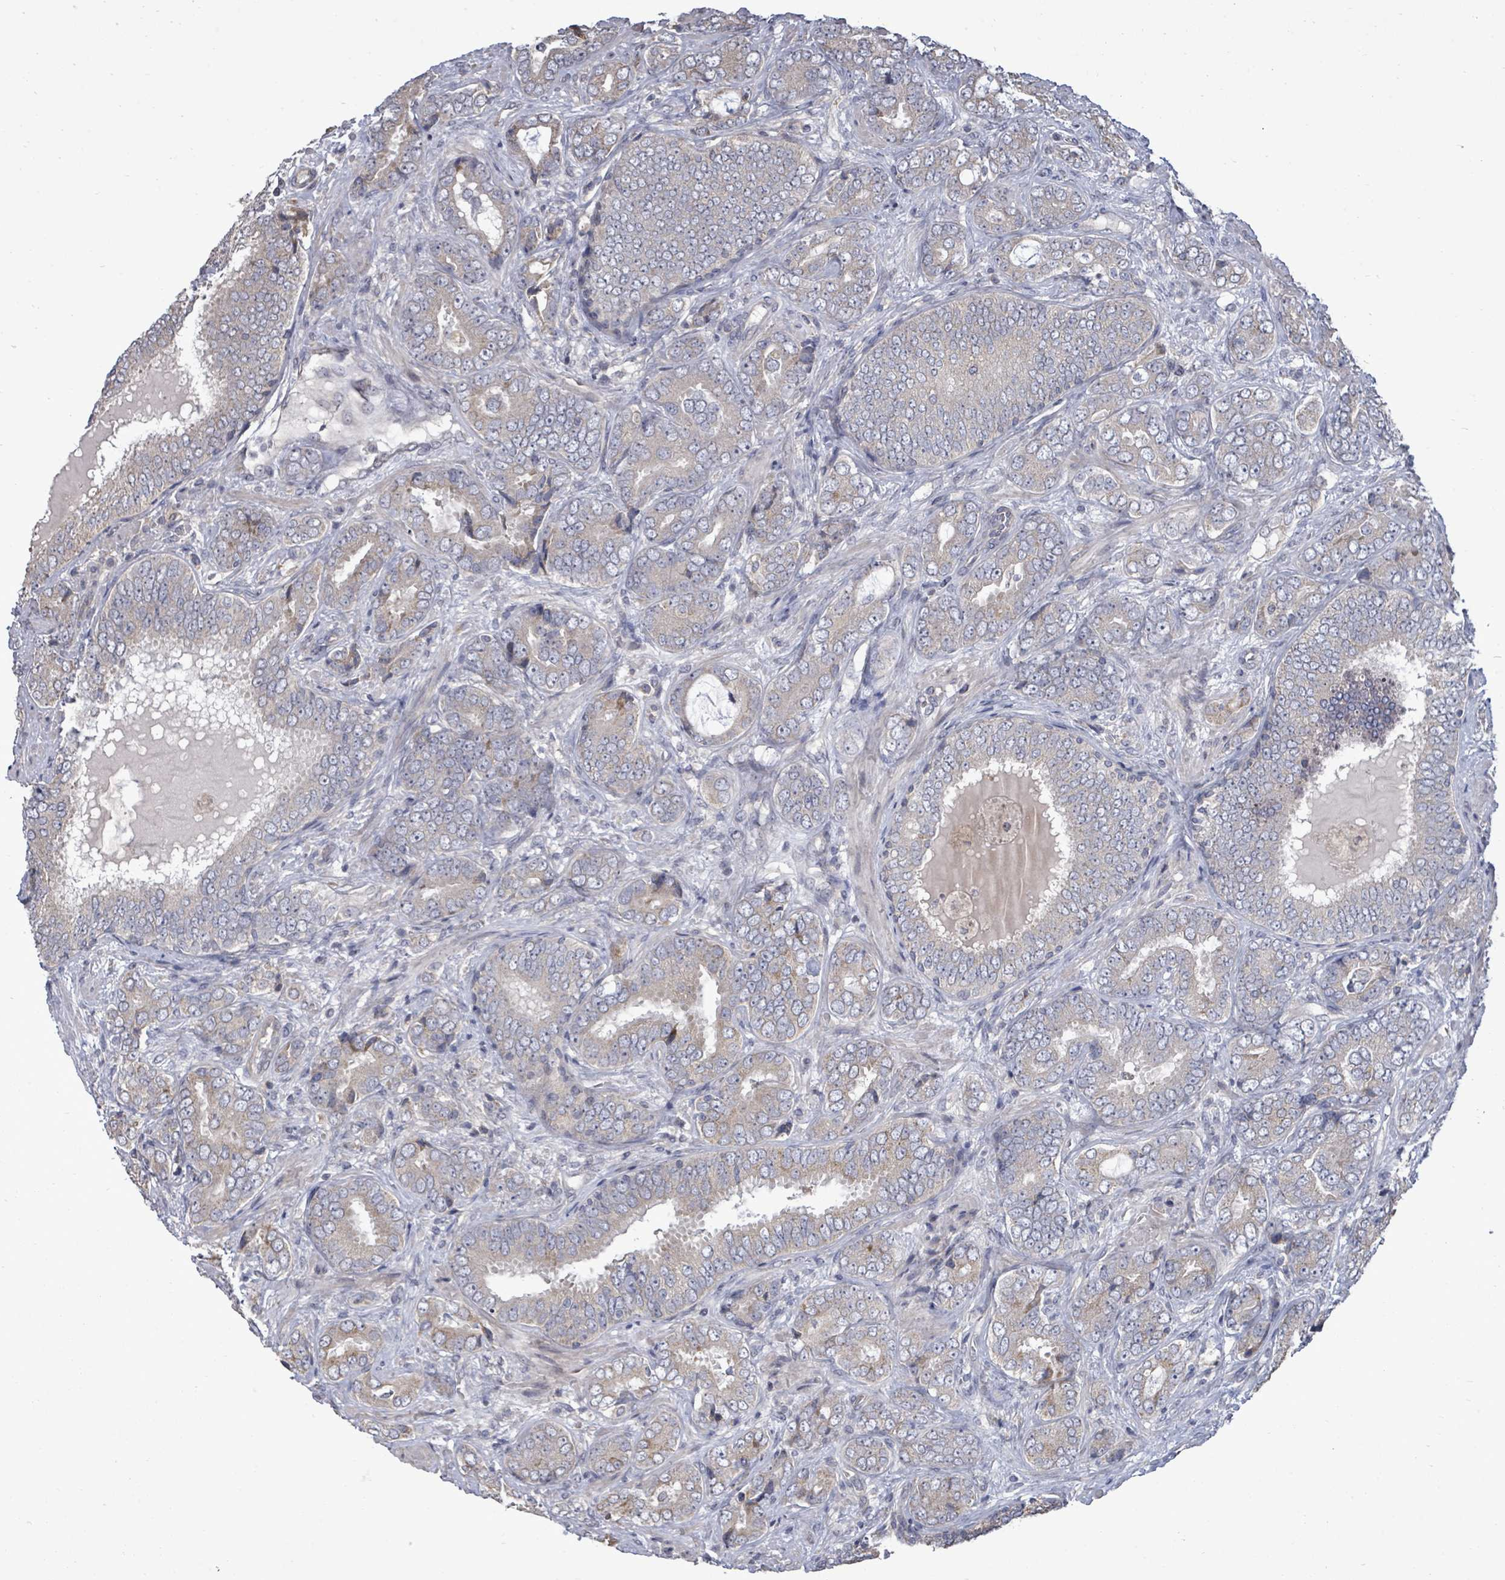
{"staining": {"intensity": "weak", "quantity": "<25%", "location": "cytoplasmic/membranous"}, "tissue": "prostate cancer", "cell_type": "Tumor cells", "image_type": "cancer", "snomed": [{"axis": "morphology", "description": "Adenocarcinoma, High grade"}, {"axis": "topography", "description": "Prostate"}], "caption": "Prostate cancer (adenocarcinoma (high-grade)) was stained to show a protein in brown. There is no significant positivity in tumor cells. Nuclei are stained in blue.", "gene": "POMGNT2", "patient": {"sex": "male", "age": 71}}